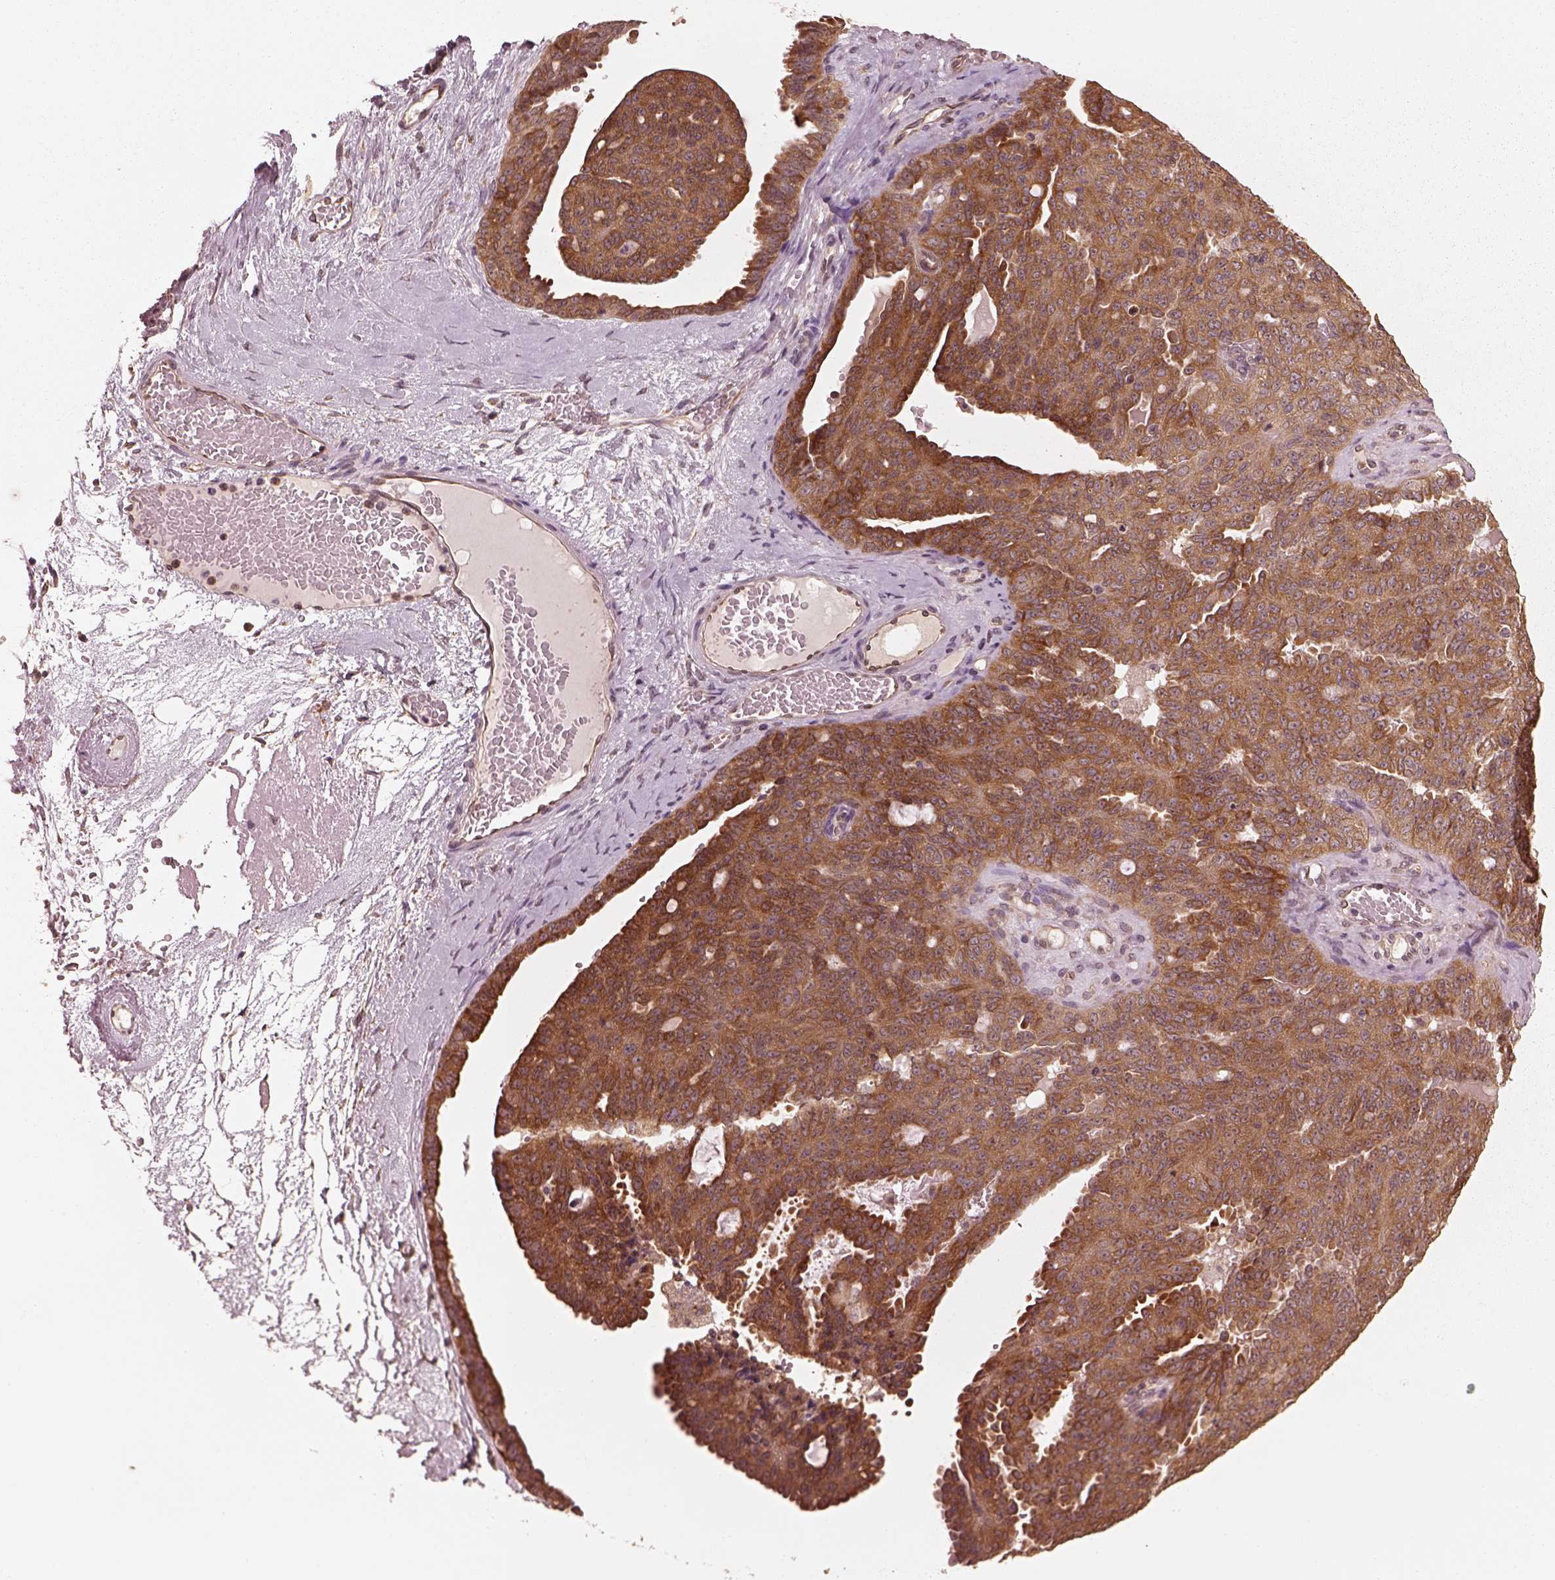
{"staining": {"intensity": "moderate", "quantity": ">75%", "location": "cytoplasmic/membranous"}, "tissue": "ovarian cancer", "cell_type": "Tumor cells", "image_type": "cancer", "snomed": [{"axis": "morphology", "description": "Cystadenocarcinoma, serous, NOS"}, {"axis": "topography", "description": "Ovary"}], "caption": "Ovarian serous cystadenocarcinoma stained with DAB (3,3'-diaminobenzidine) IHC displays medium levels of moderate cytoplasmic/membranous staining in about >75% of tumor cells.", "gene": "RPS5", "patient": {"sex": "female", "age": 71}}